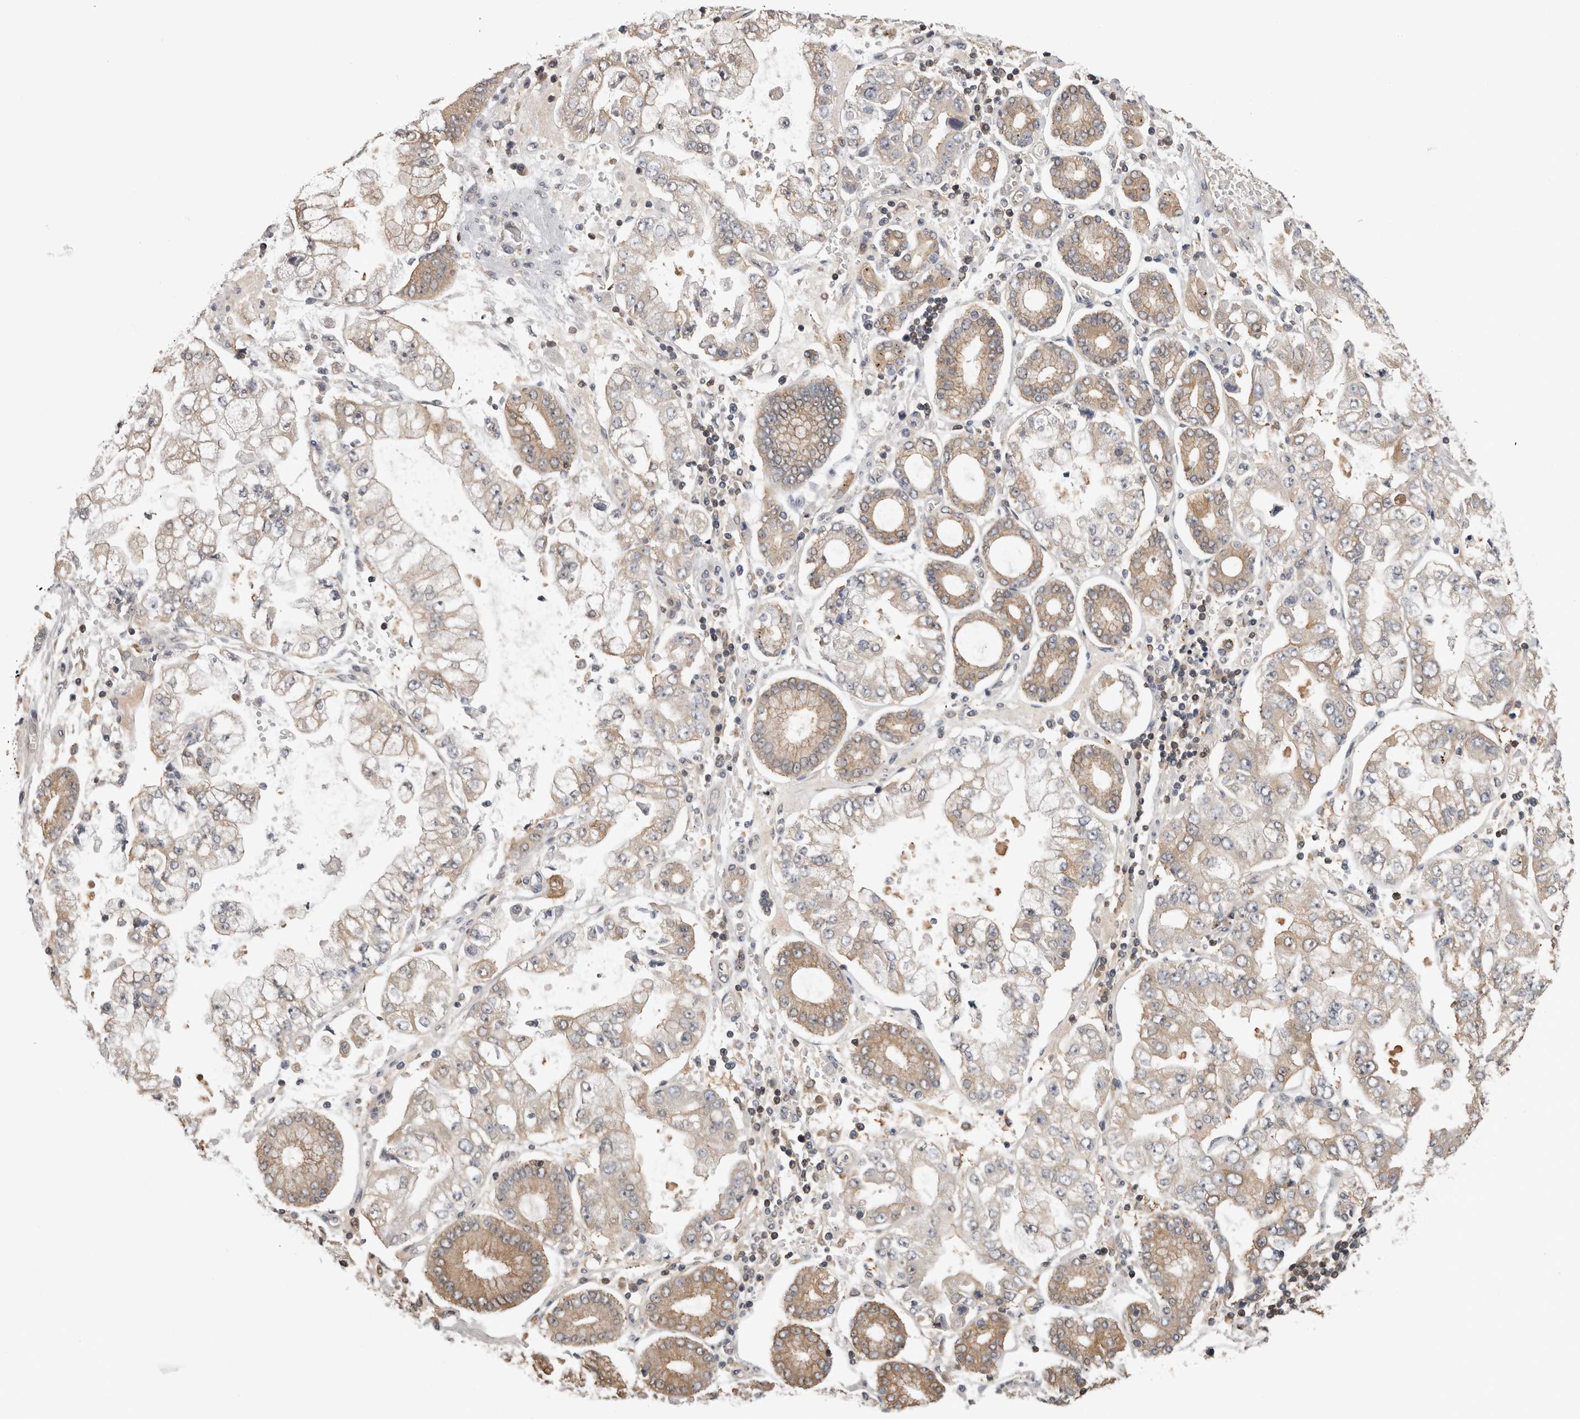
{"staining": {"intensity": "weak", "quantity": "<25%", "location": "cytoplasmic/membranous"}, "tissue": "stomach cancer", "cell_type": "Tumor cells", "image_type": "cancer", "snomed": [{"axis": "morphology", "description": "Adenocarcinoma, NOS"}, {"axis": "topography", "description": "Stomach"}], "caption": "High magnification brightfield microscopy of adenocarcinoma (stomach) stained with DAB (brown) and counterstained with hematoxylin (blue): tumor cells show no significant positivity.", "gene": "APRT", "patient": {"sex": "male", "age": 76}}